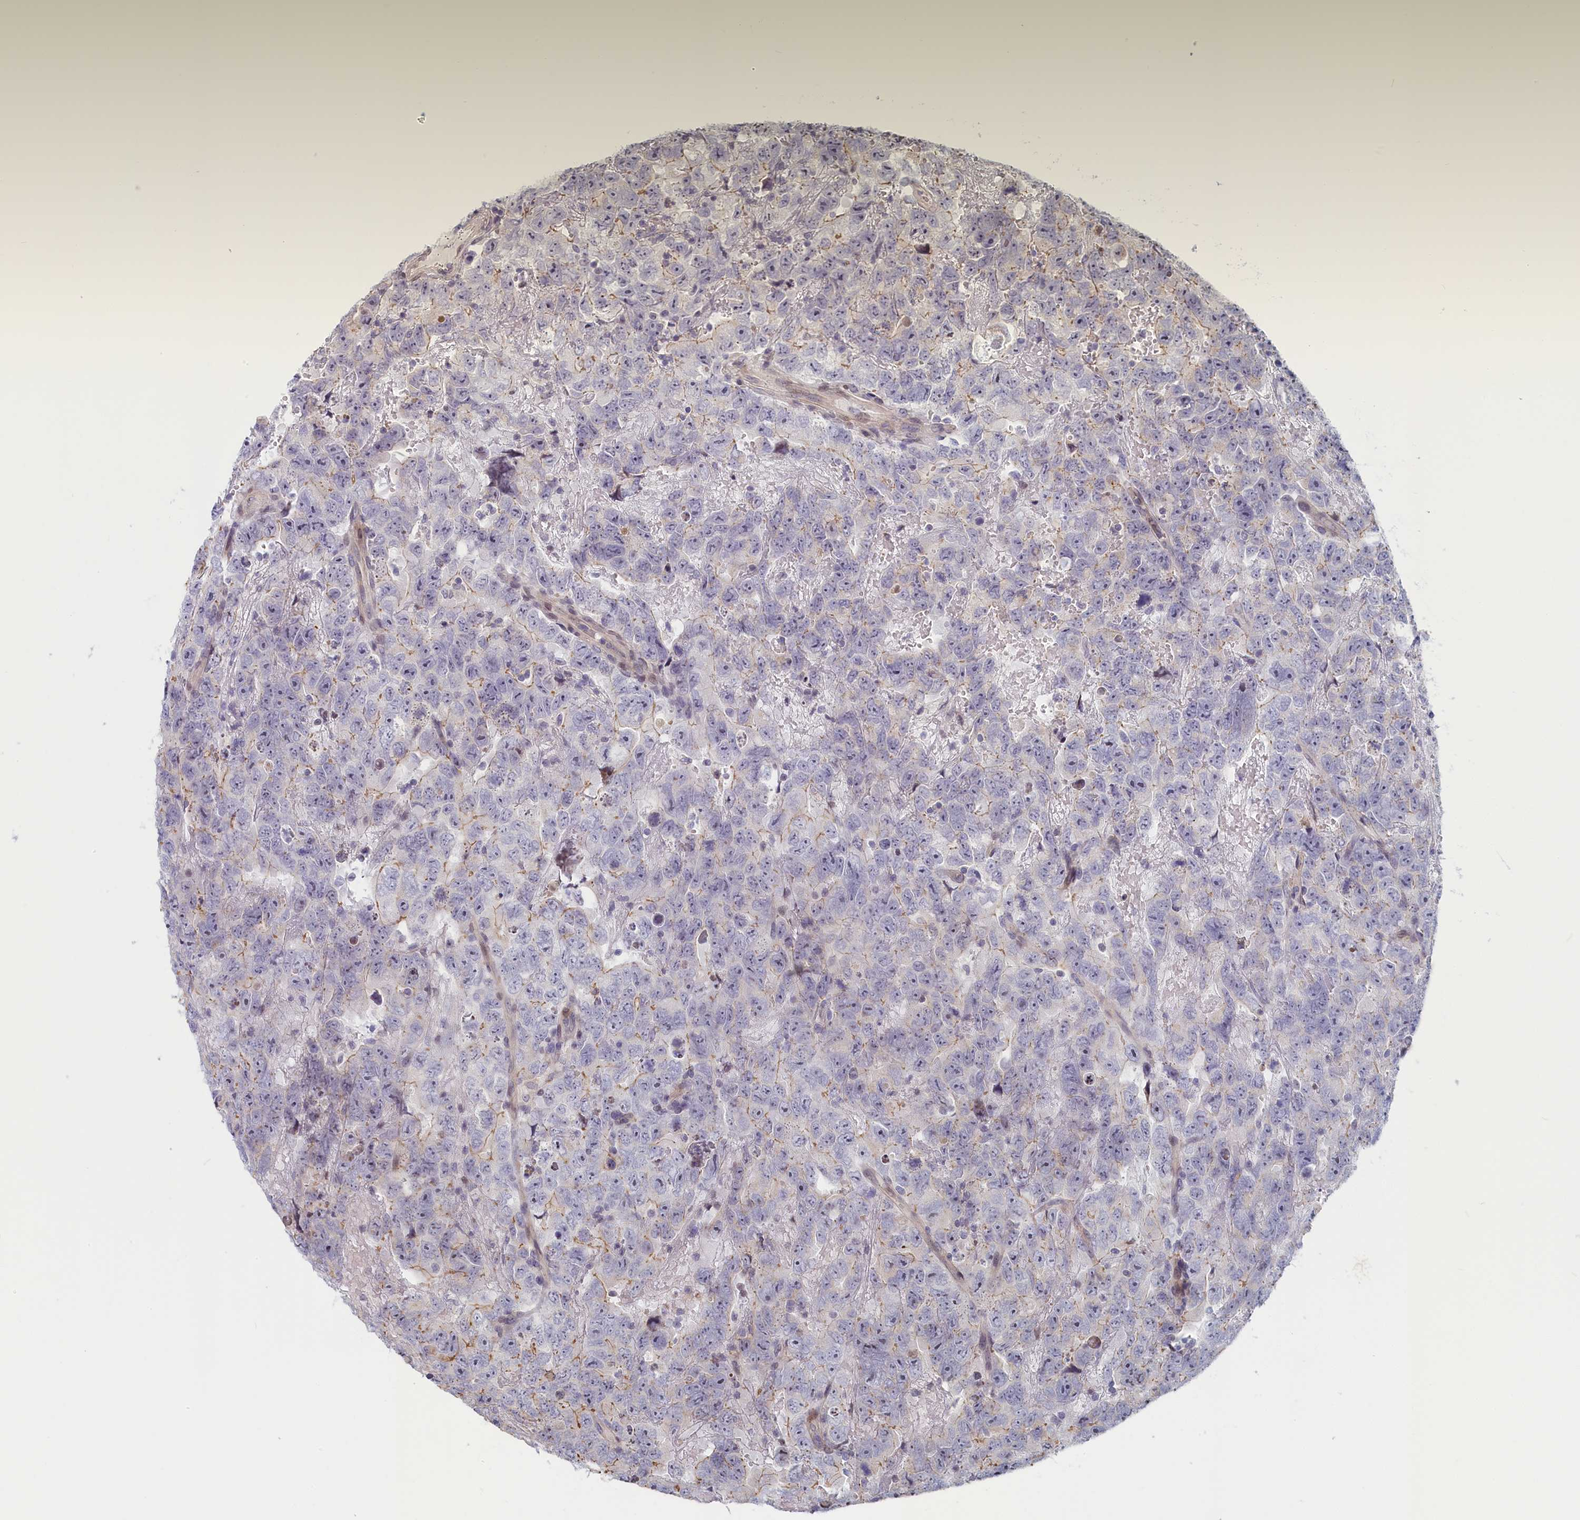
{"staining": {"intensity": "weak", "quantity": "<25%", "location": "cytoplasmic/membranous"}, "tissue": "testis cancer", "cell_type": "Tumor cells", "image_type": "cancer", "snomed": [{"axis": "morphology", "description": "Carcinoma, Embryonal, NOS"}, {"axis": "topography", "description": "Testis"}], "caption": "Immunohistochemistry (IHC) image of testis embryonal carcinoma stained for a protein (brown), which demonstrates no positivity in tumor cells.", "gene": "INTS4", "patient": {"sex": "male", "age": 45}}